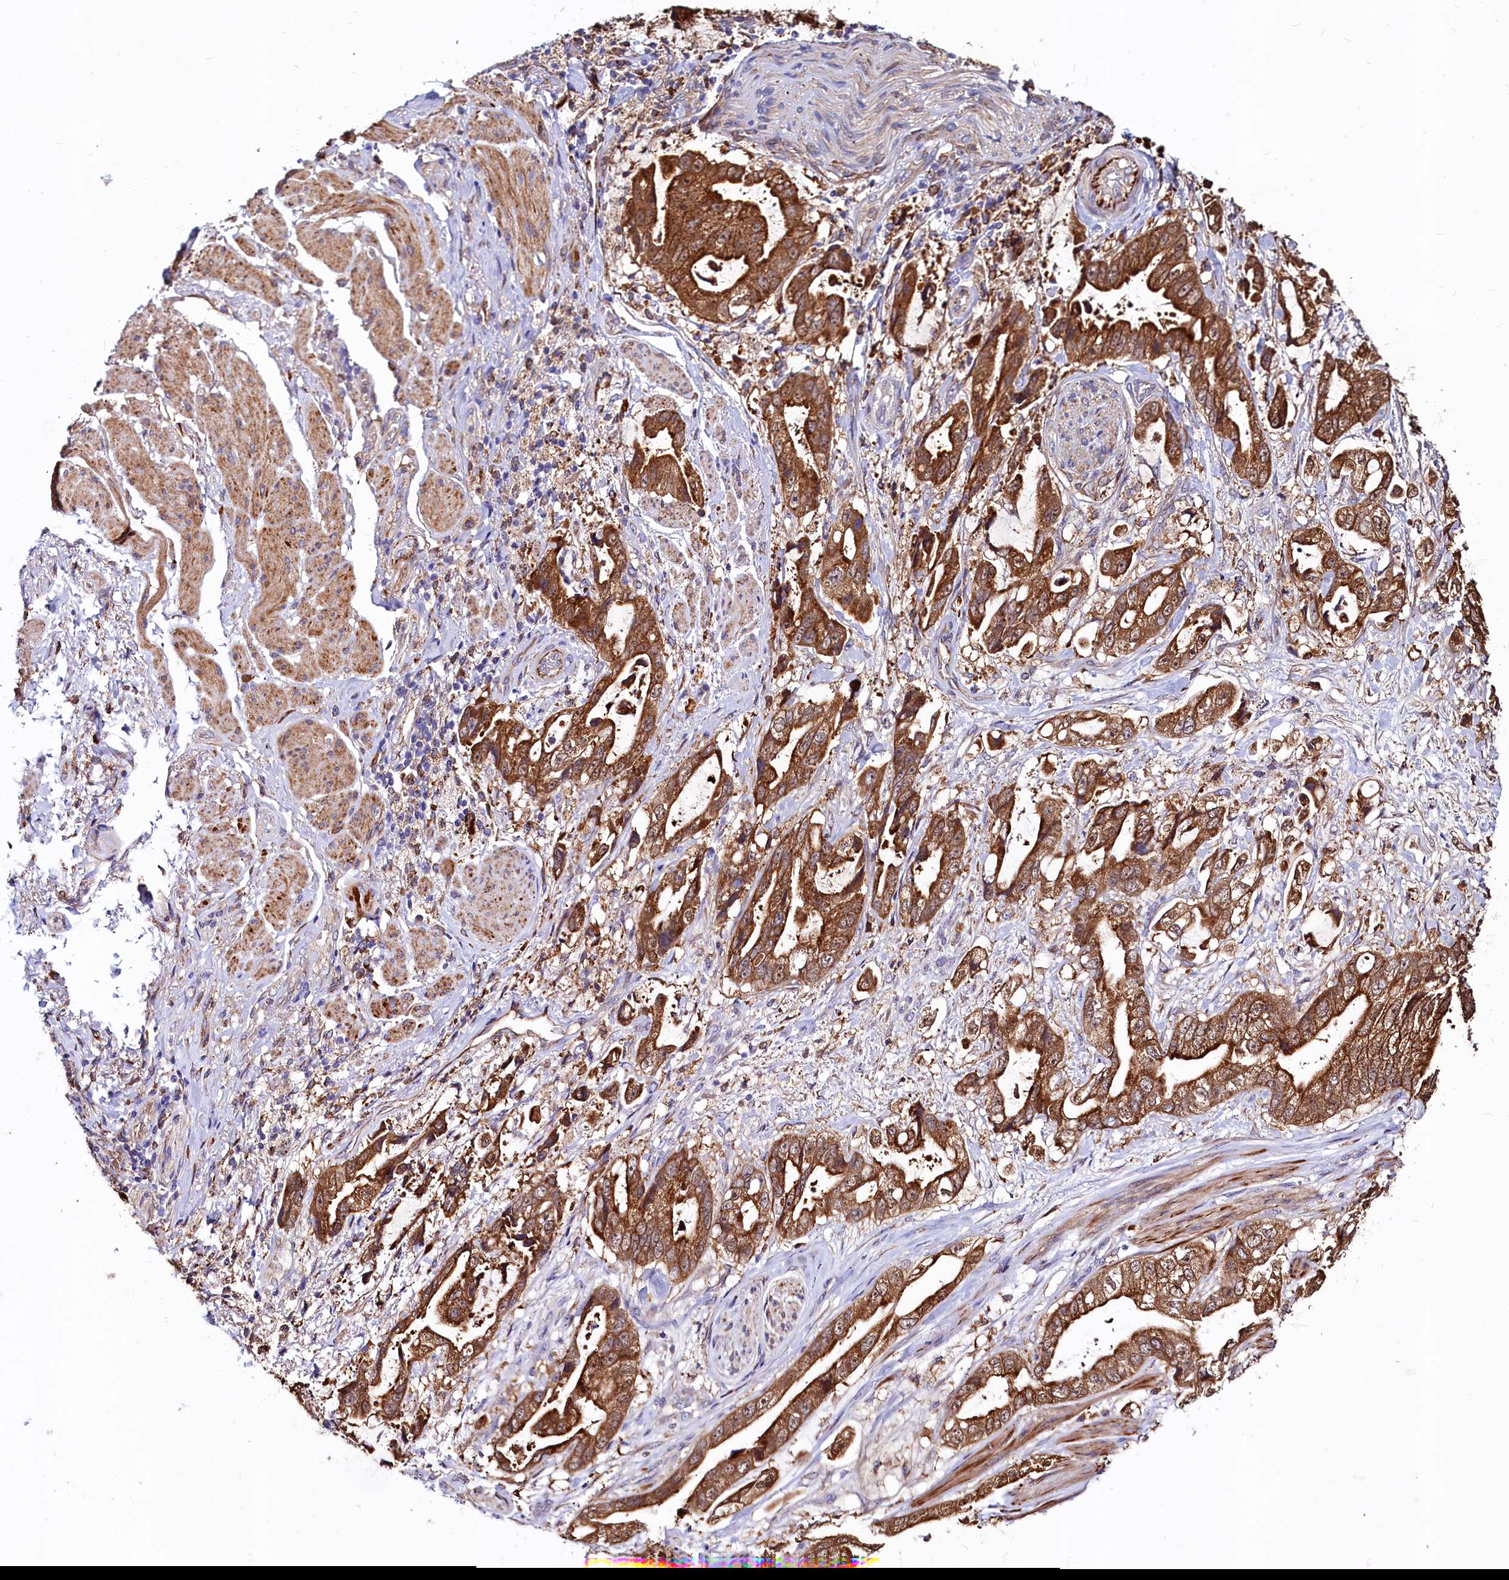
{"staining": {"intensity": "strong", "quantity": ">75%", "location": "cytoplasmic/membranous"}, "tissue": "stomach cancer", "cell_type": "Tumor cells", "image_type": "cancer", "snomed": [{"axis": "morphology", "description": "Adenocarcinoma, NOS"}, {"axis": "topography", "description": "Stomach"}], "caption": "There is high levels of strong cytoplasmic/membranous expression in tumor cells of stomach cancer (adenocarcinoma), as demonstrated by immunohistochemical staining (brown color).", "gene": "ASTE1", "patient": {"sex": "male", "age": 62}}